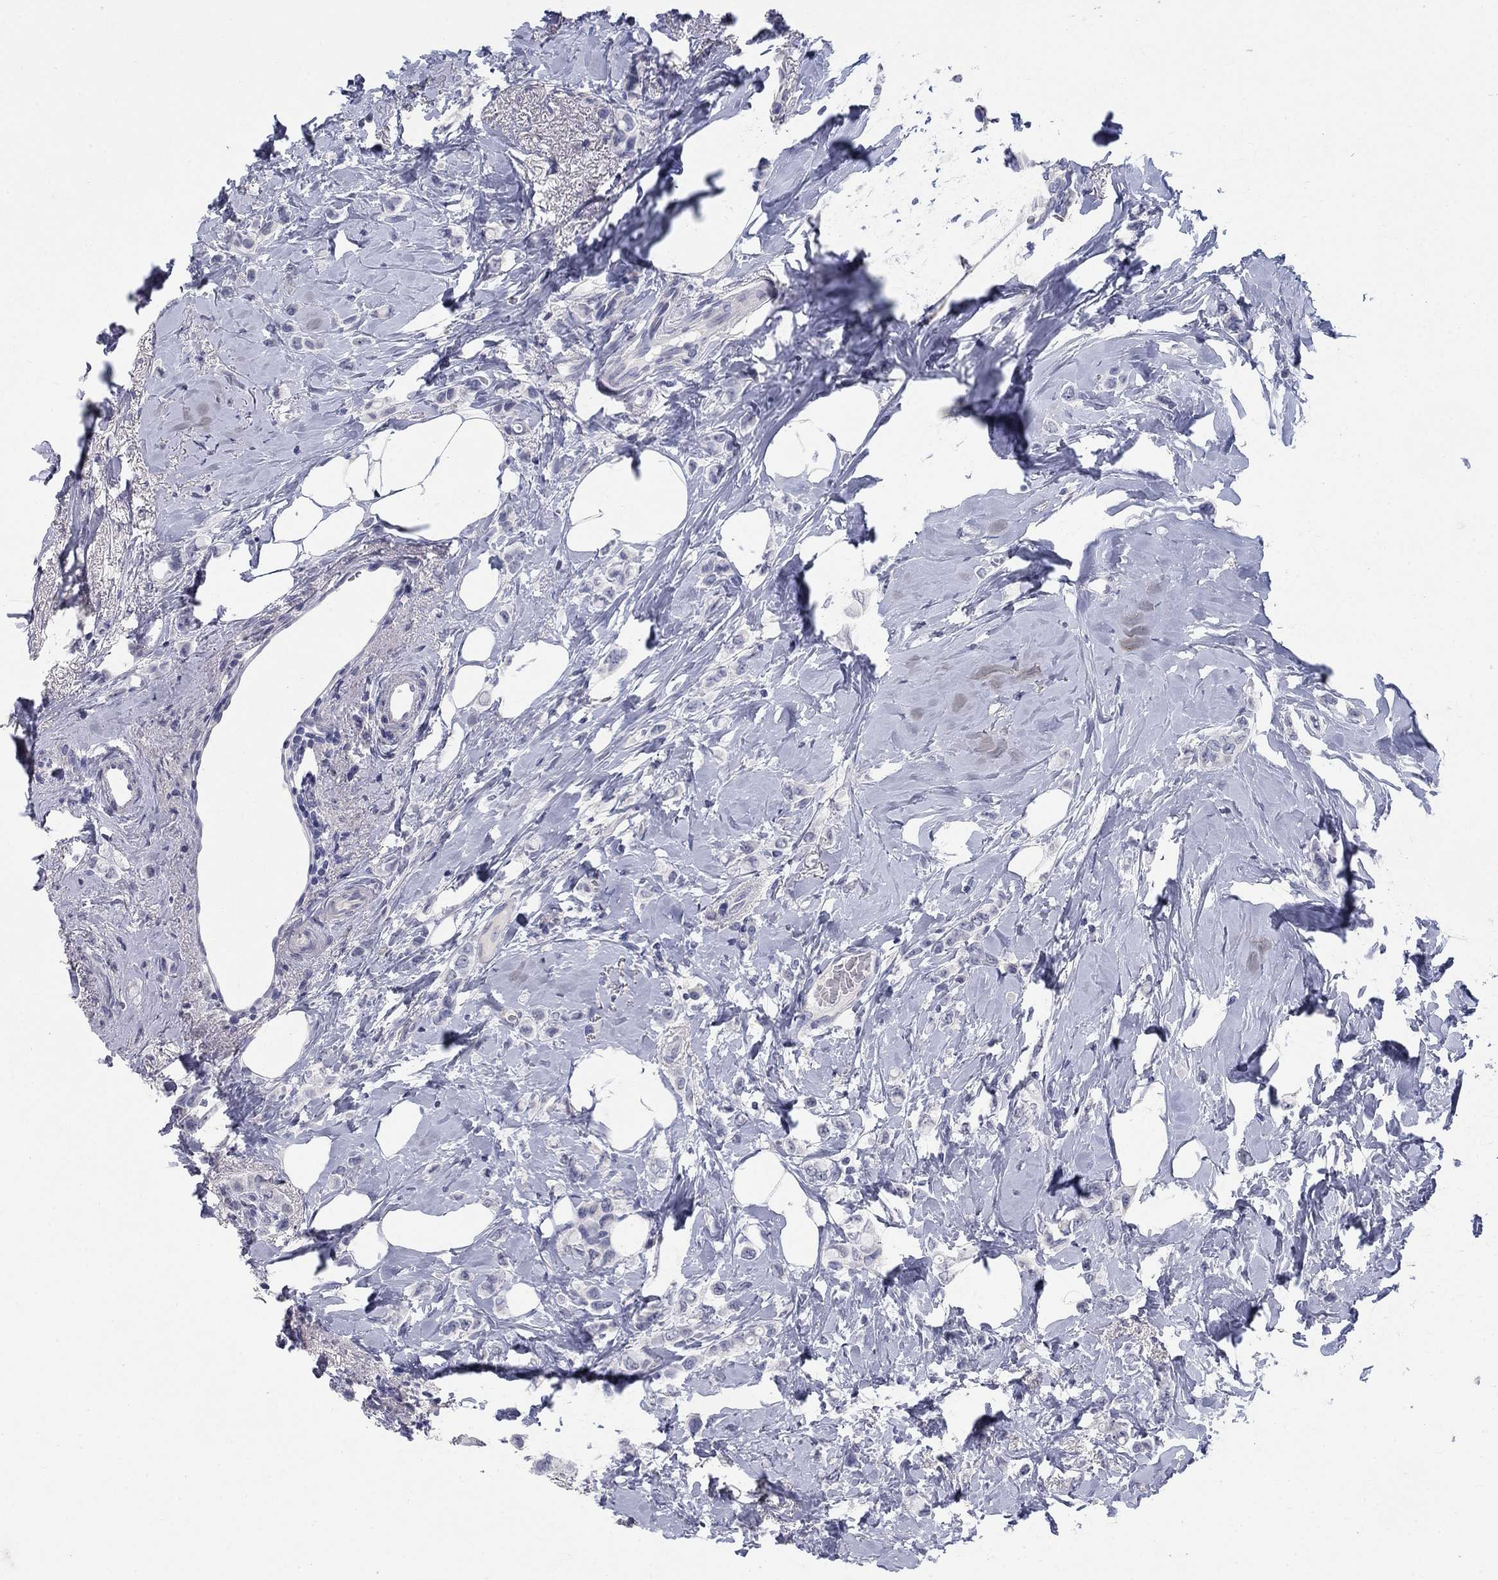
{"staining": {"intensity": "negative", "quantity": "none", "location": "none"}, "tissue": "breast cancer", "cell_type": "Tumor cells", "image_type": "cancer", "snomed": [{"axis": "morphology", "description": "Lobular carcinoma"}, {"axis": "topography", "description": "Breast"}], "caption": "Tumor cells are negative for brown protein staining in breast lobular carcinoma. (DAB (3,3'-diaminobenzidine) immunohistochemistry (IHC) visualized using brightfield microscopy, high magnification).", "gene": "ELAVL4", "patient": {"sex": "female", "age": 66}}